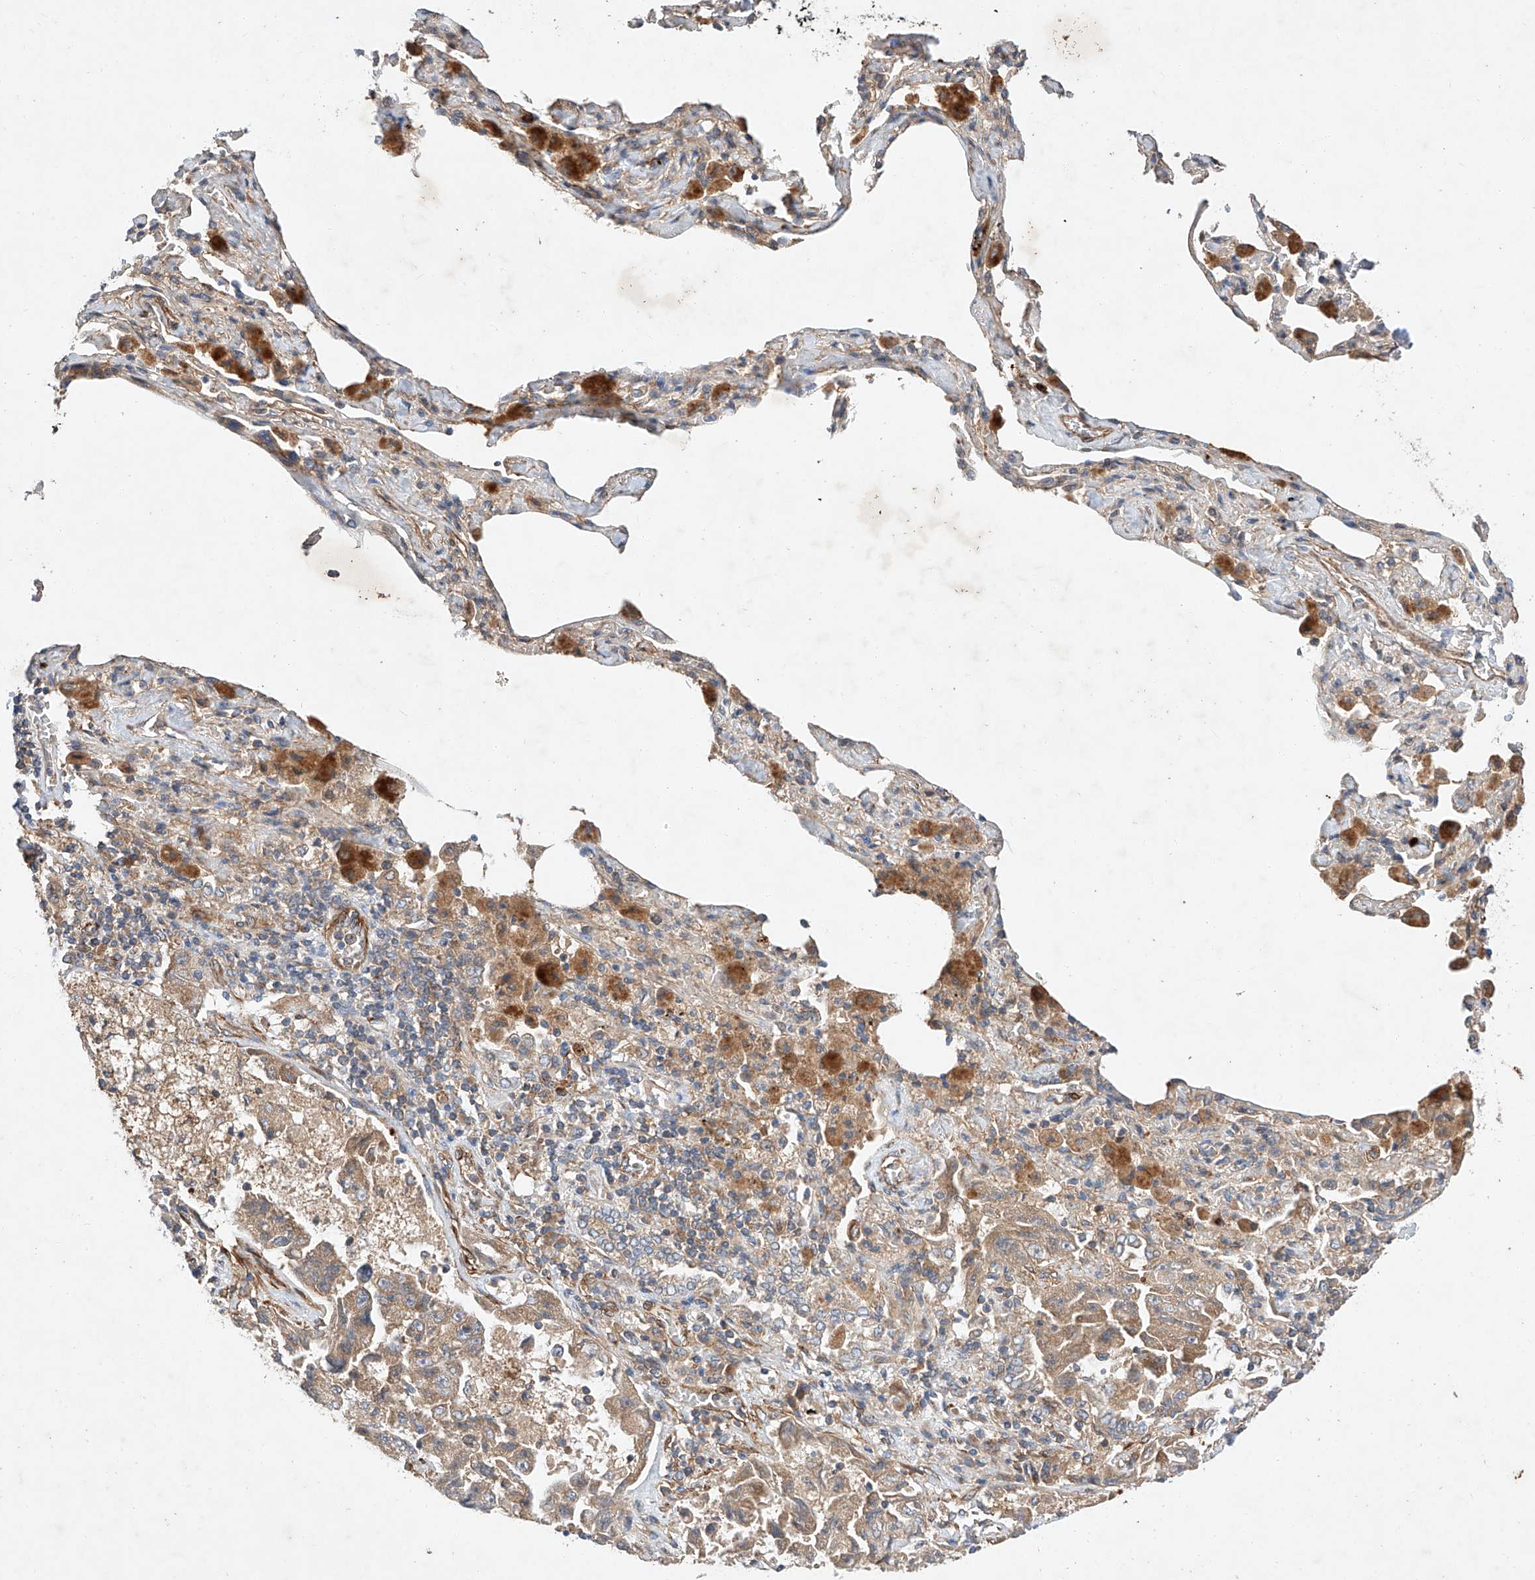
{"staining": {"intensity": "moderate", "quantity": ">75%", "location": "cytoplasmic/membranous"}, "tissue": "lung cancer", "cell_type": "Tumor cells", "image_type": "cancer", "snomed": [{"axis": "morphology", "description": "Adenocarcinoma, NOS"}, {"axis": "topography", "description": "Lung"}], "caption": "The immunohistochemical stain shows moderate cytoplasmic/membranous positivity in tumor cells of lung adenocarcinoma tissue. The staining is performed using DAB brown chromogen to label protein expression. The nuclei are counter-stained blue using hematoxylin.", "gene": "RAB23", "patient": {"sex": "female", "age": 51}}